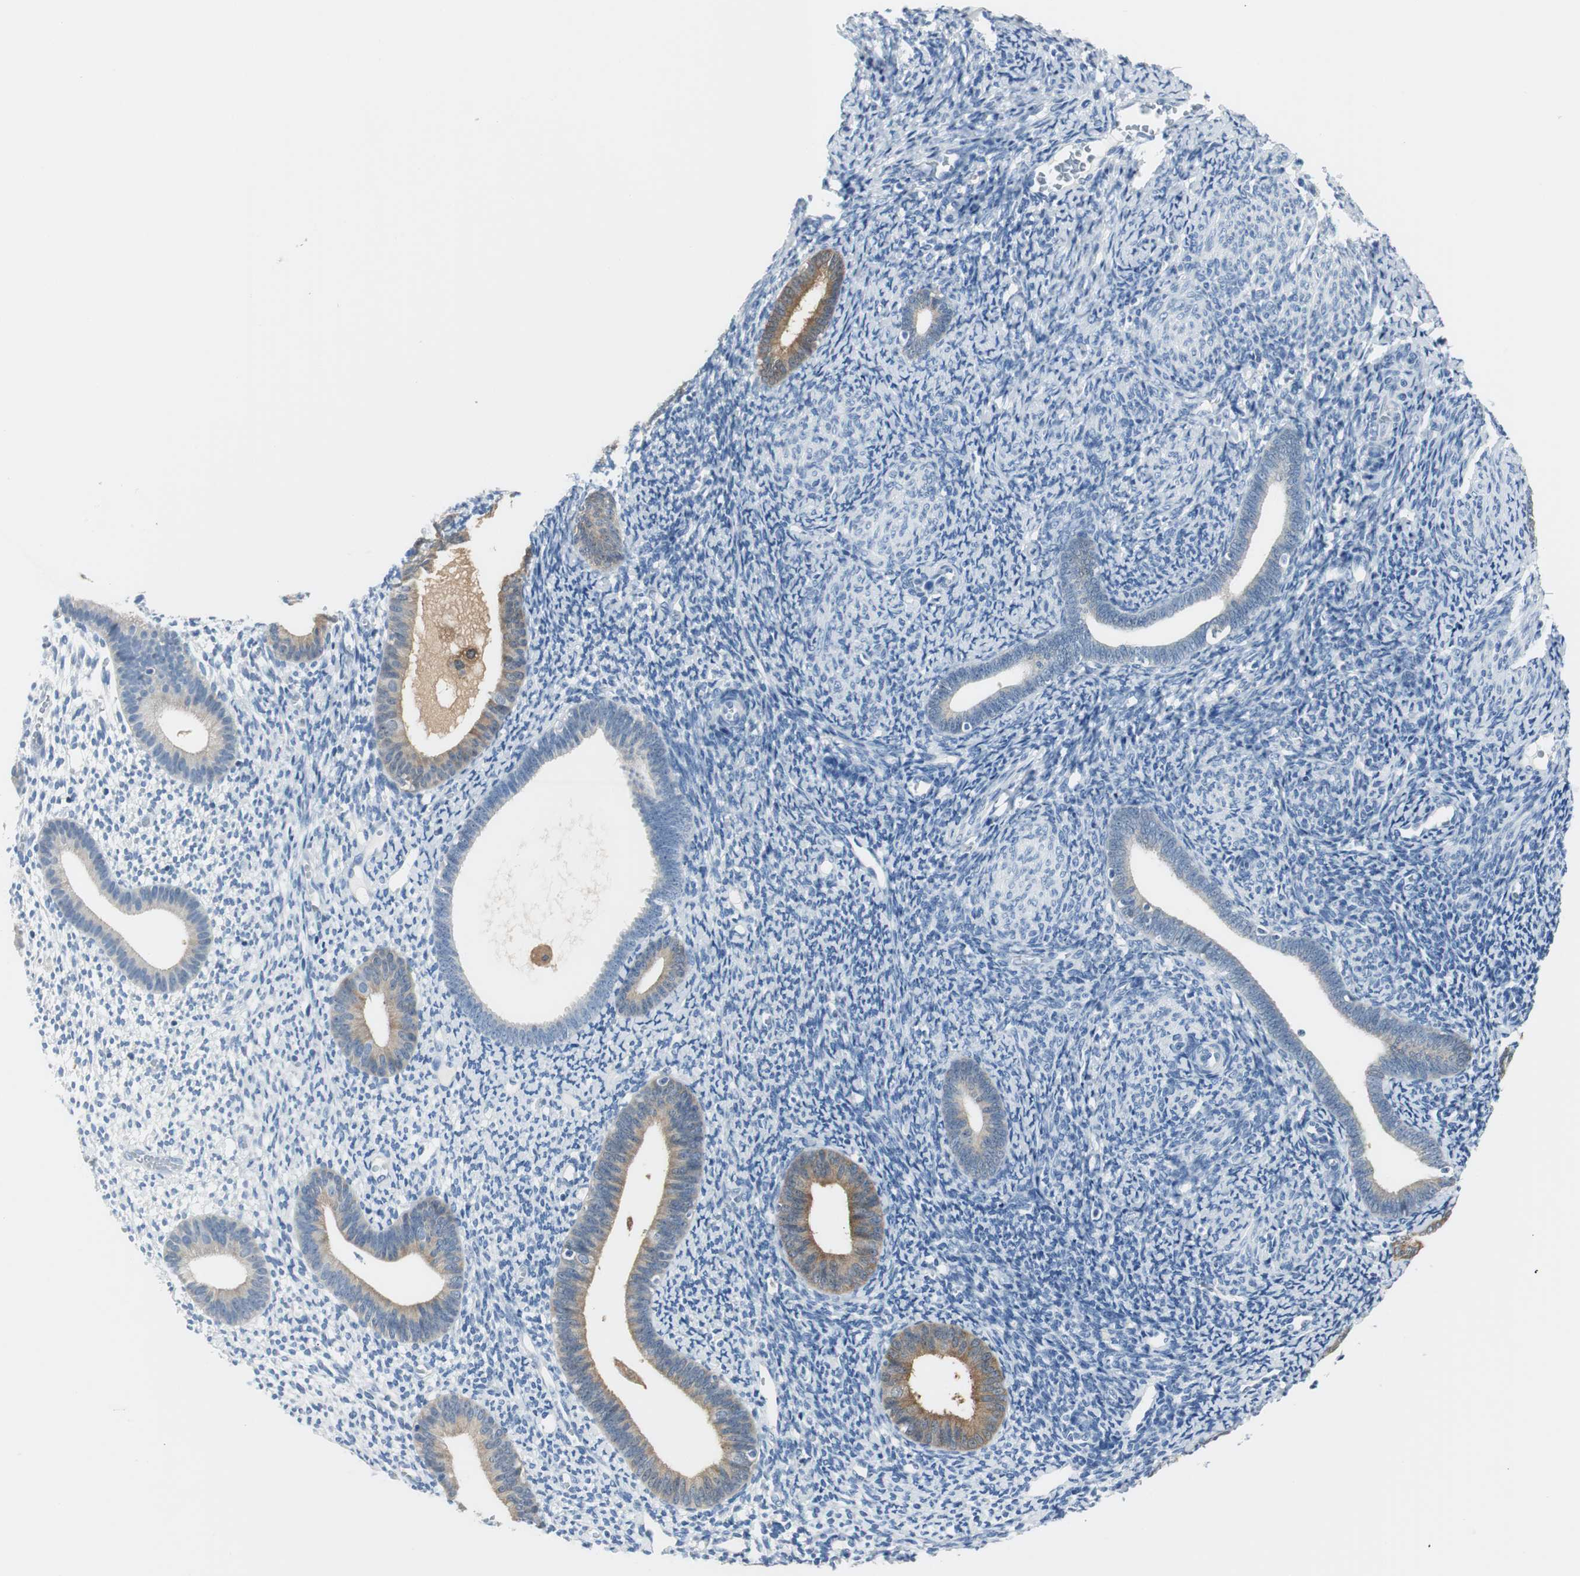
{"staining": {"intensity": "negative", "quantity": "none", "location": "none"}, "tissue": "endometrium", "cell_type": "Cells in endometrial stroma", "image_type": "normal", "snomed": [{"axis": "morphology", "description": "Normal tissue, NOS"}, {"axis": "topography", "description": "Smooth muscle"}, {"axis": "topography", "description": "Endometrium"}], "caption": "Immunohistochemistry (IHC) micrograph of benign human endometrium stained for a protein (brown), which demonstrates no expression in cells in endometrial stroma.", "gene": "FBP1", "patient": {"sex": "female", "age": 57}}